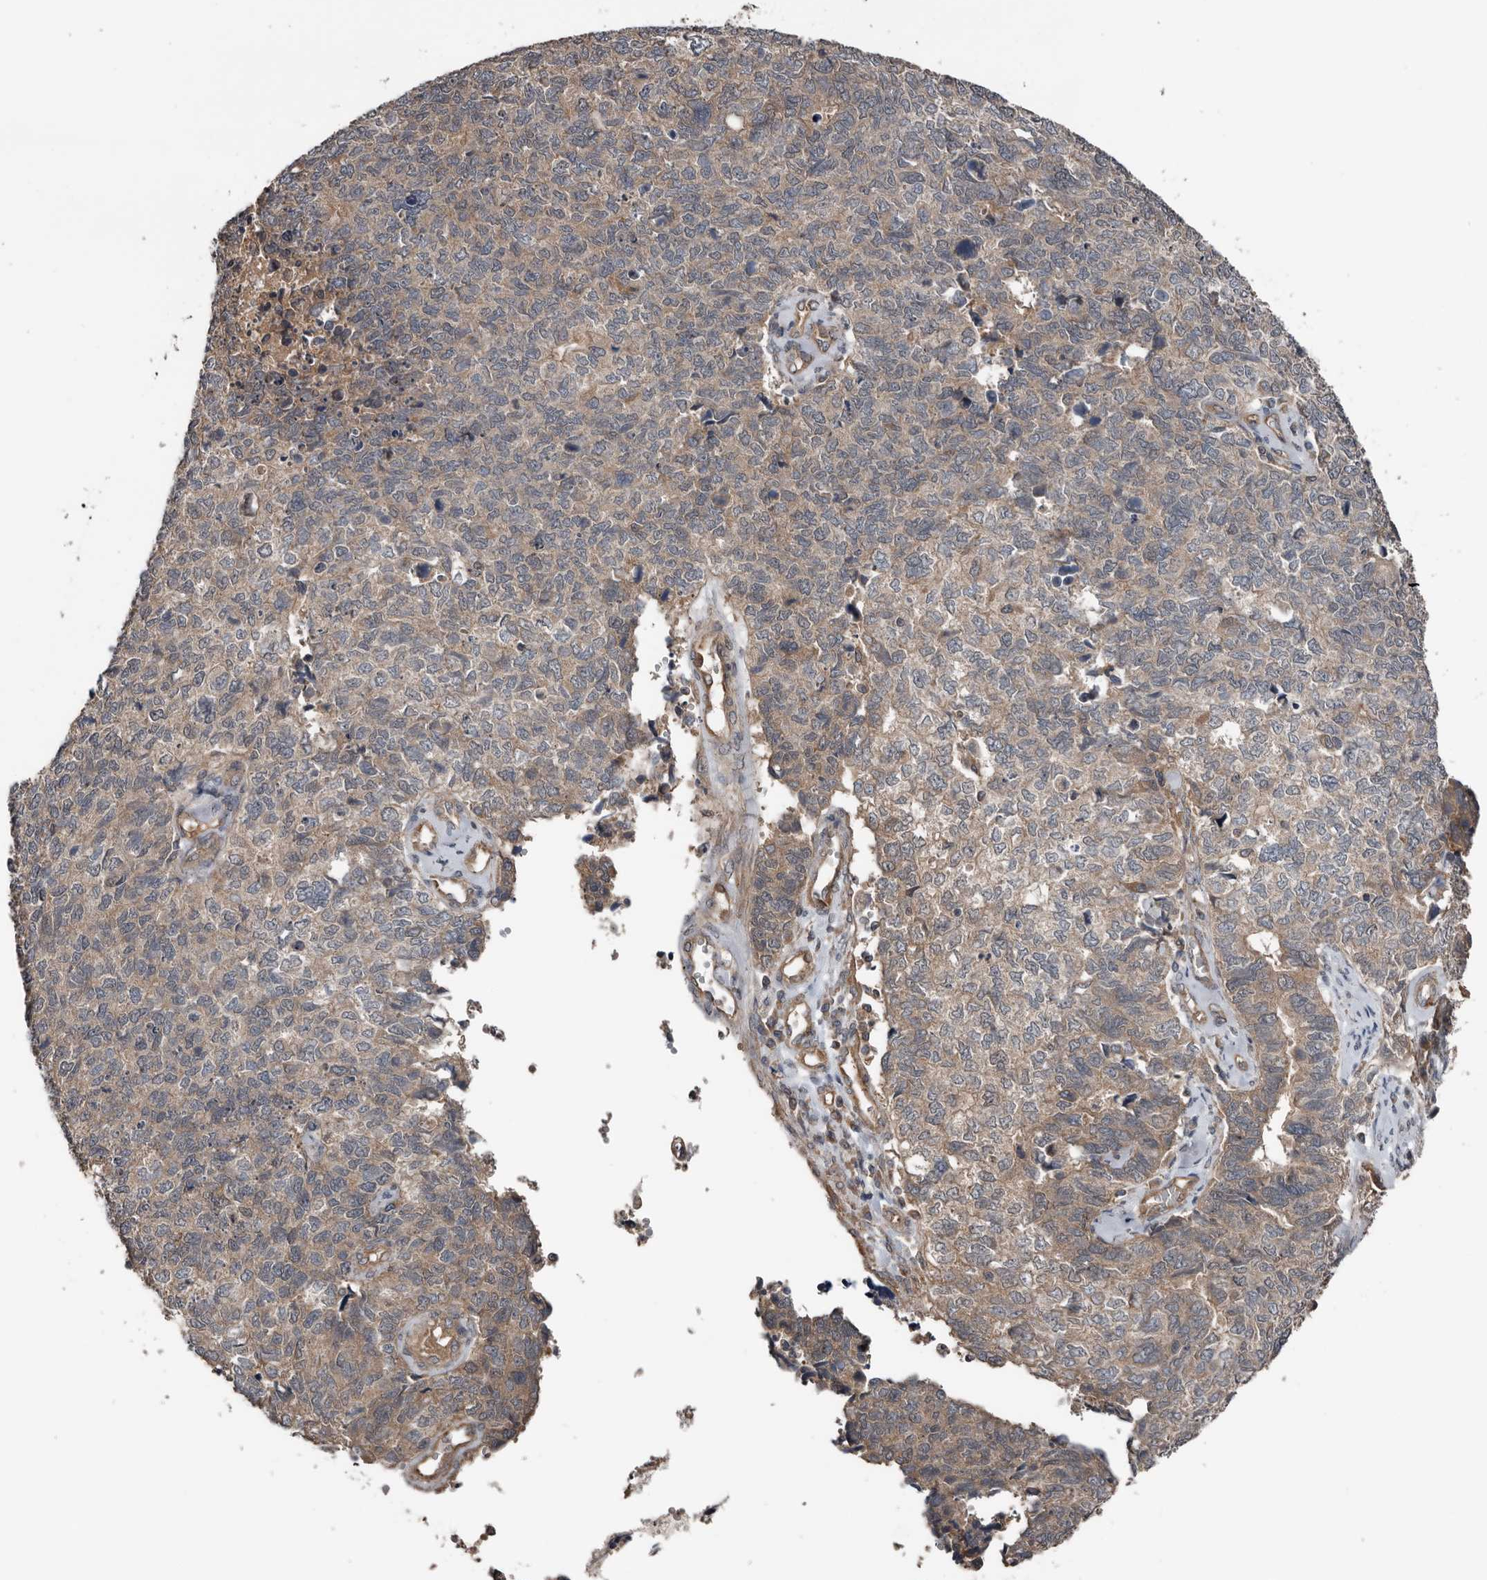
{"staining": {"intensity": "weak", "quantity": "25%-75%", "location": "cytoplasmic/membranous"}, "tissue": "cervical cancer", "cell_type": "Tumor cells", "image_type": "cancer", "snomed": [{"axis": "morphology", "description": "Squamous cell carcinoma, NOS"}, {"axis": "topography", "description": "Cervix"}], "caption": "Cervical cancer (squamous cell carcinoma) tissue reveals weak cytoplasmic/membranous expression in about 25%-75% of tumor cells, visualized by immunohistochemistry.", "gene": "DNAJB4", "patient": {"sex": "female", "age": 63}}